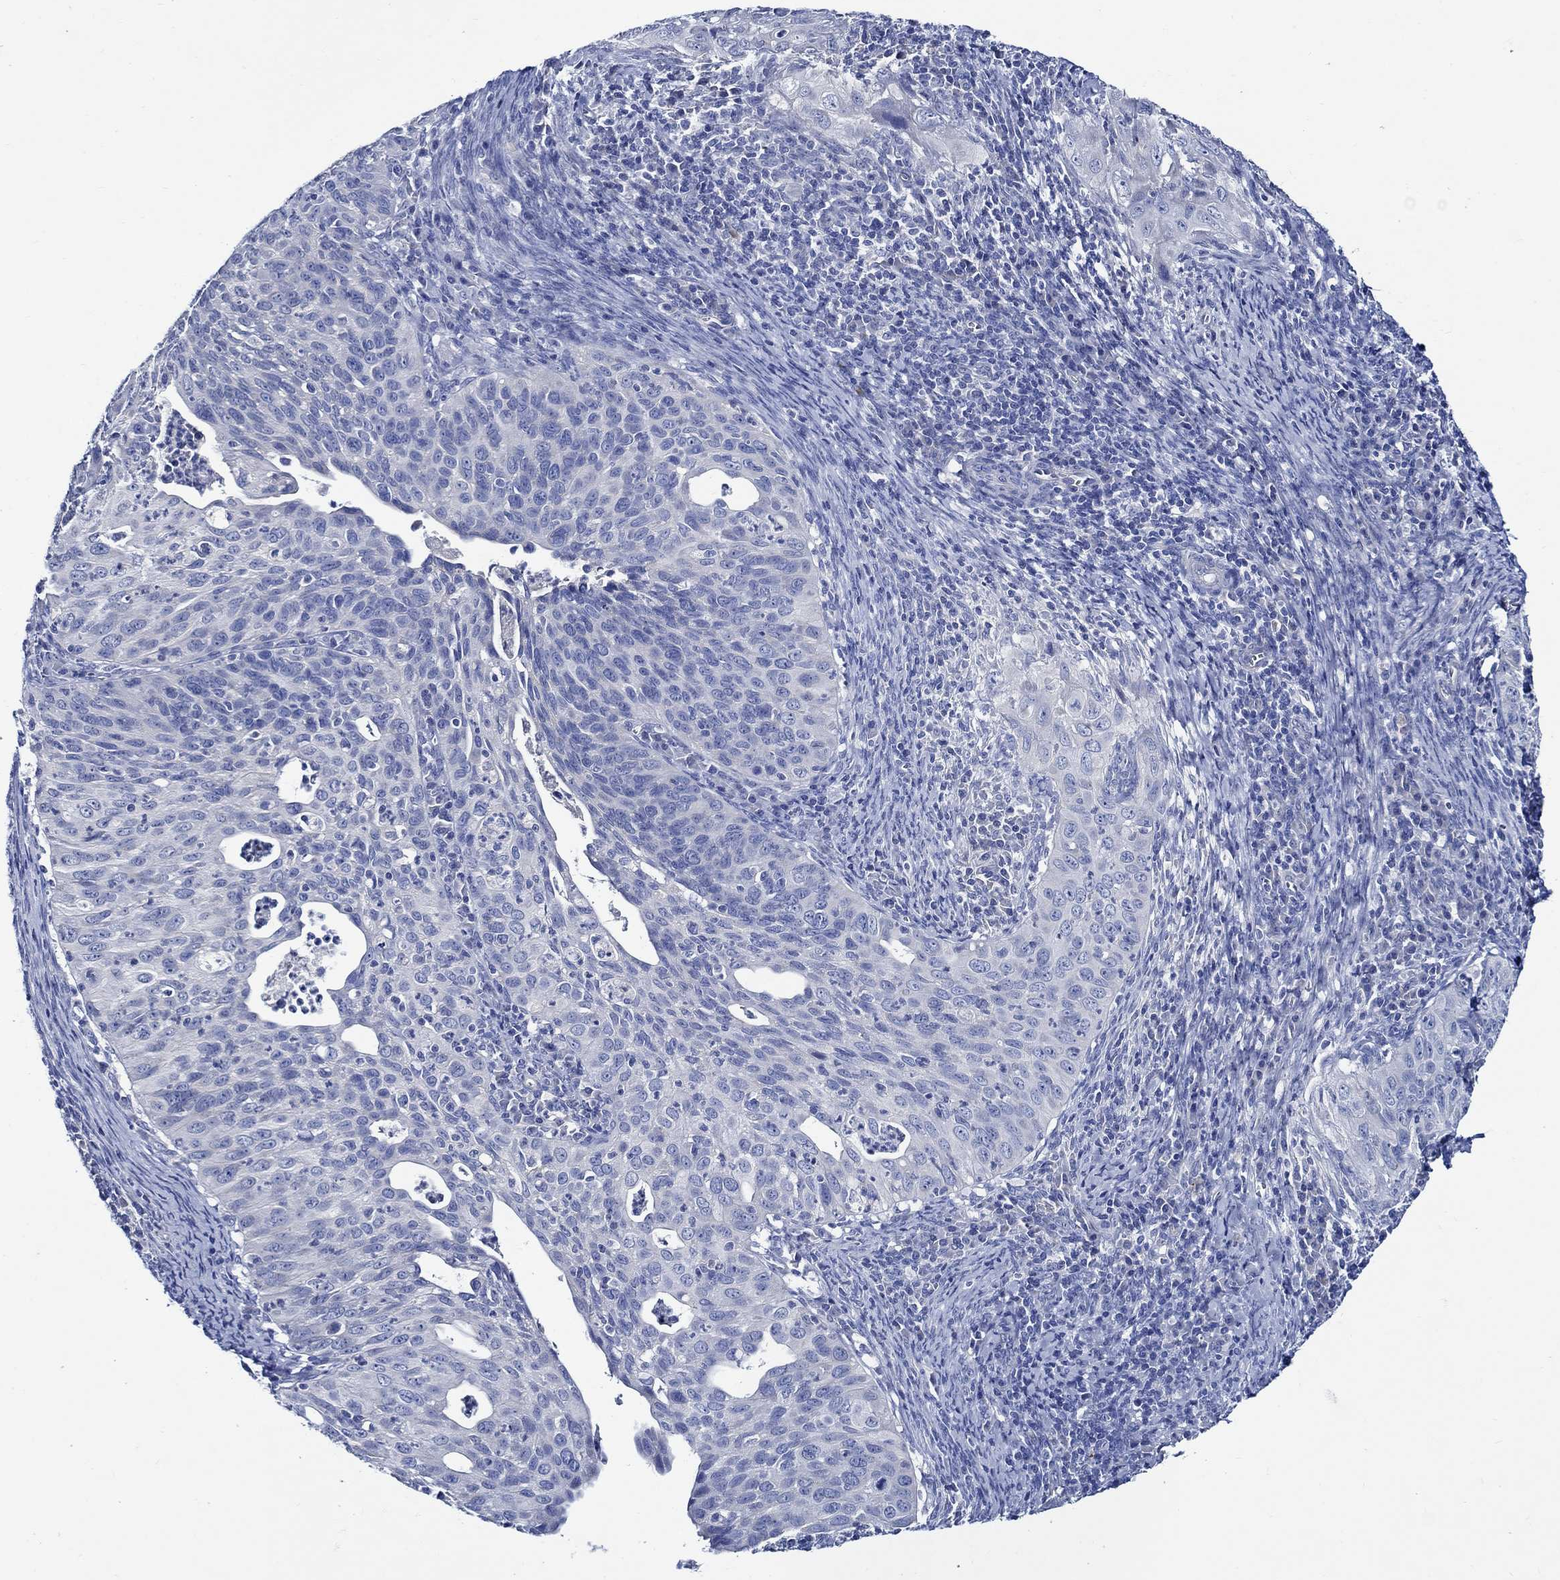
{"staining": {"intensity": "negative", "quantity": "none", "location": "none"}, "tissue": "cervical cancer", "cell_type": "Tumor cells", "image_type": "cancer", "snomed": [{"axis": "morphology", "description": "Squamous cell carcinoma, NOS"}, {"axis": "topography", "description": "Cervix"}], "caption": "This is an immunohistochemistry histopathology image of human squamous cell carcinoma (cervical). There is no expression in tumor cells.", "gene": "SKOR1", "patient": {"sex": "female", "age": 26}}